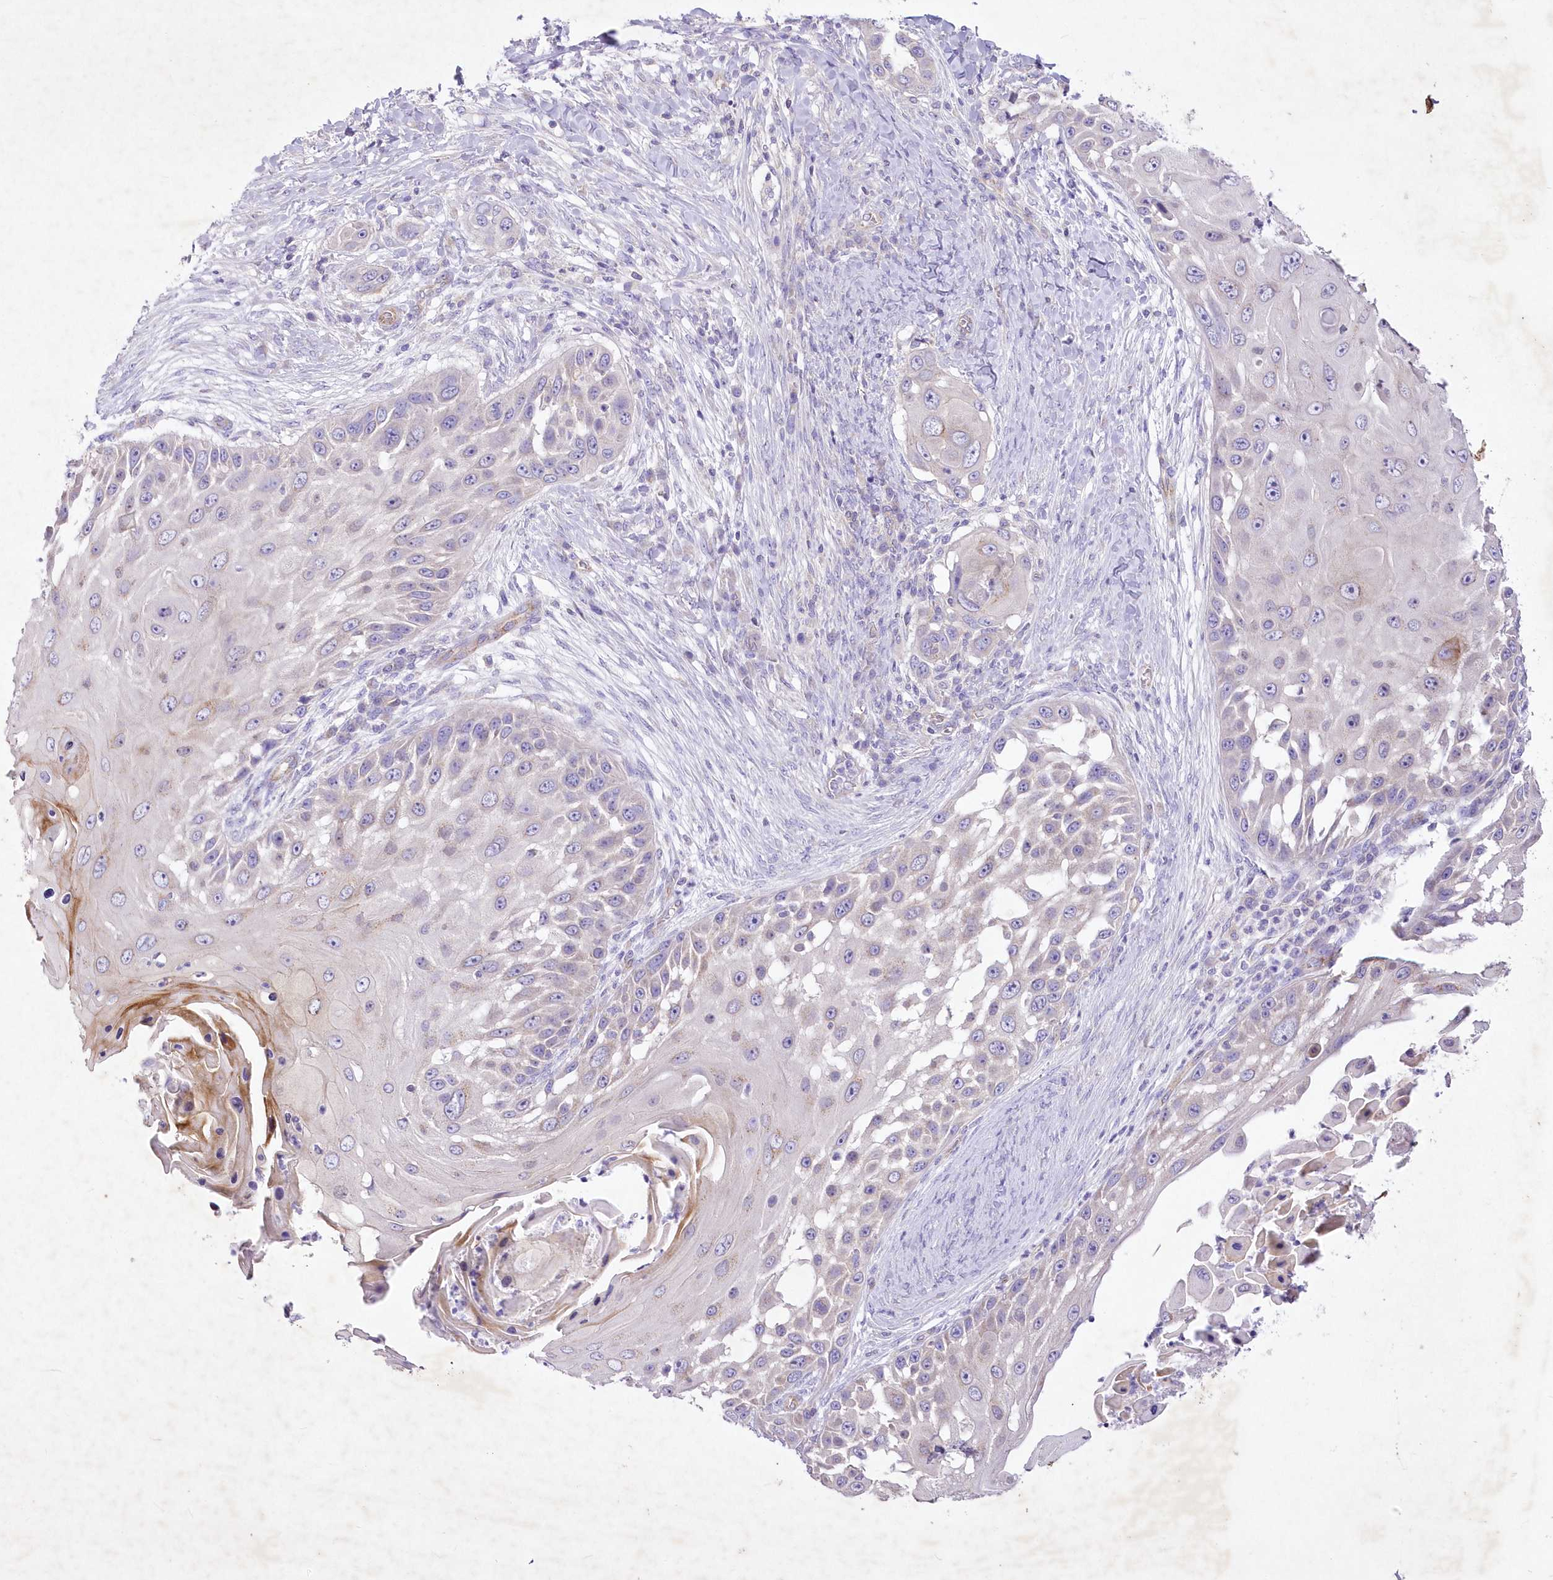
{"staining": {"intensity": "negative", "quantity": "none", "location": "none"}, "tissue": "skin cancer", "cell_type": "Tumor cells", "image_type": "cancer", "snomed": [{"axis": "morphology", "description": "Squamous cell carcinoma, NOS"}, {"axis": "topography", "description": "Skin"}], "caption": "This is a micrograph of immunohistochemistry staining of skin cancer (squamous cell carcinoma), which shows no staining in tumor cells.", "gene": "ITSN2", "patient": {"sex": "female", "age": 44}}